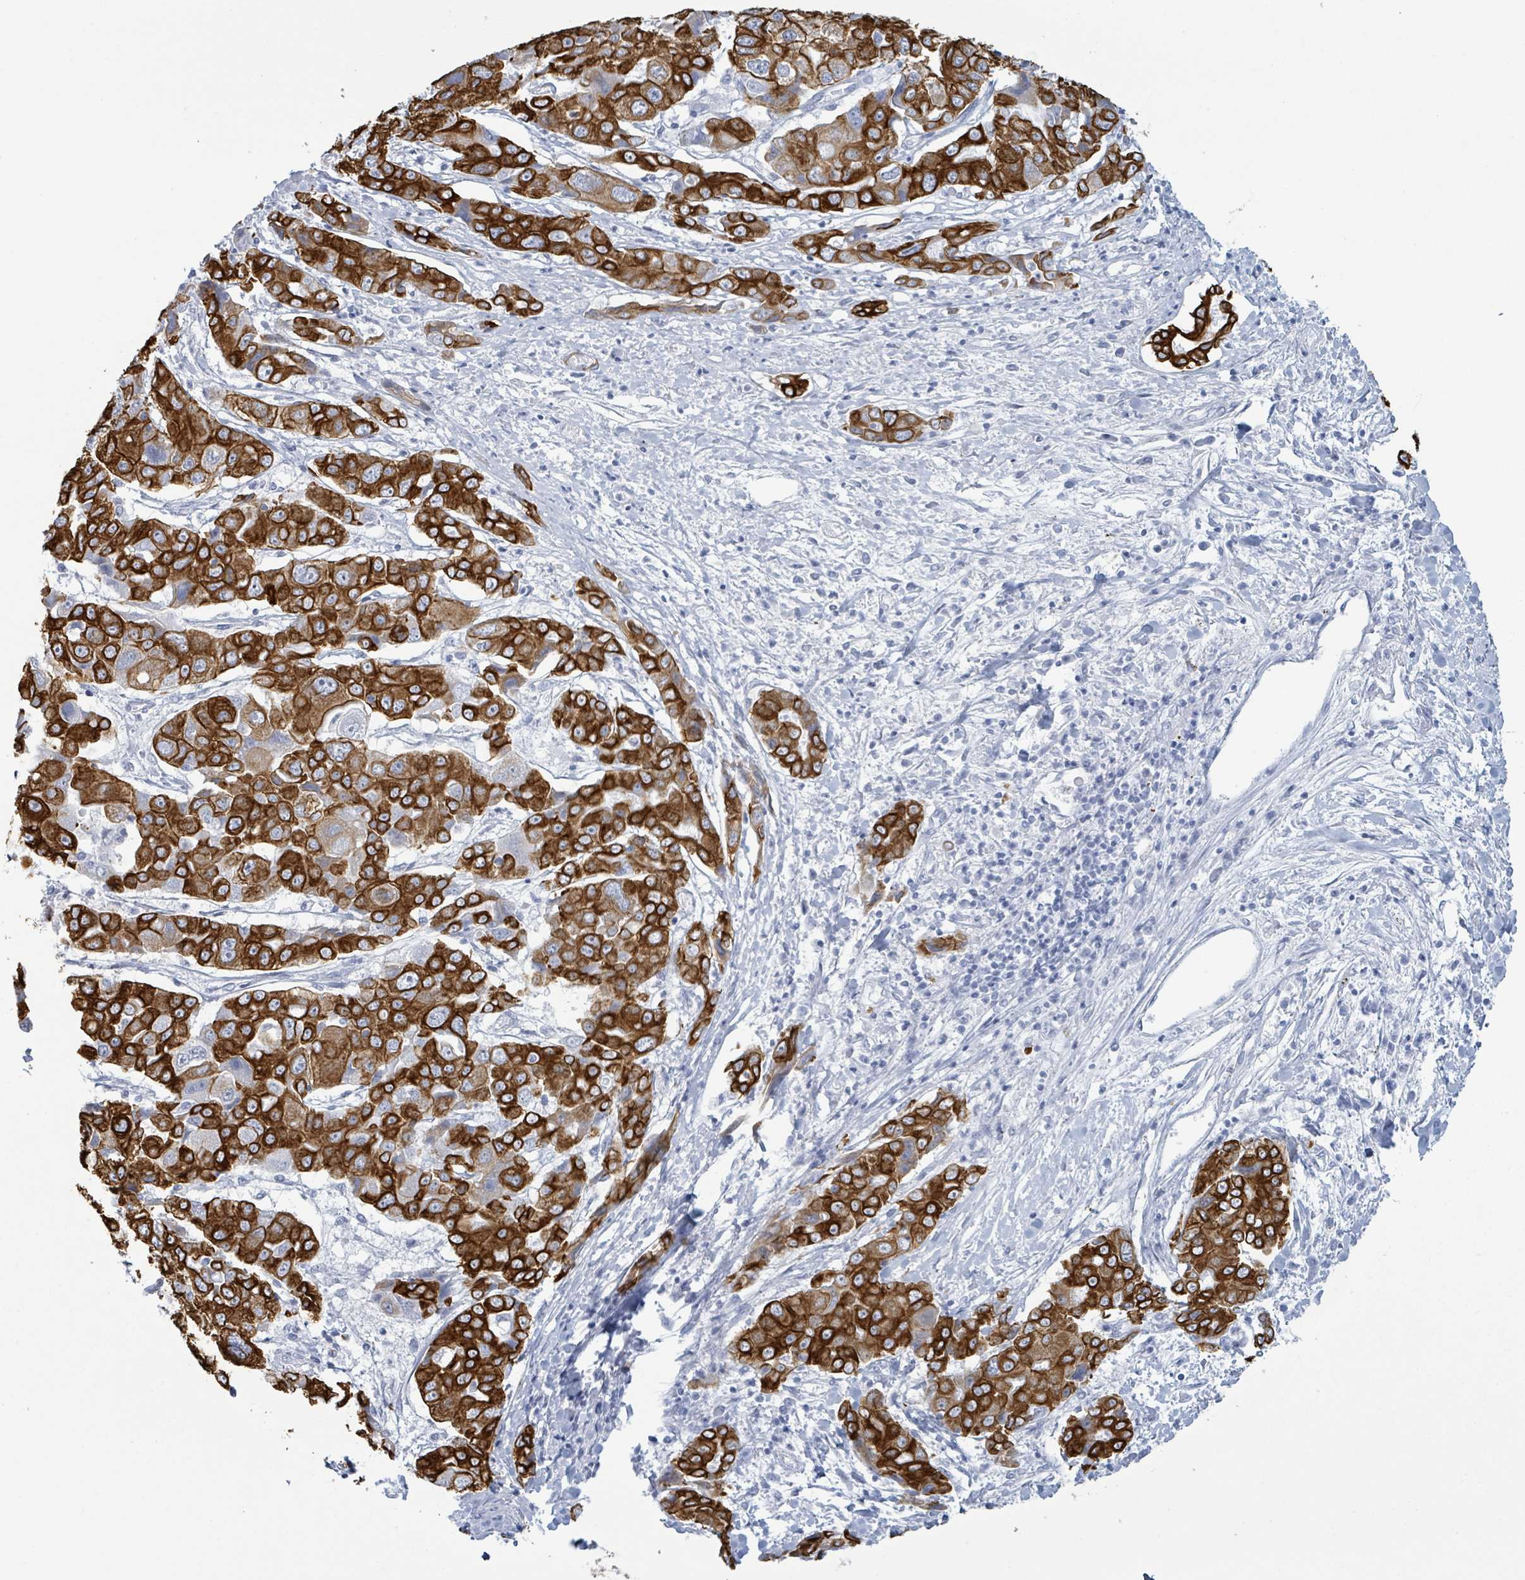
{"staining": {"intensity": "strong", "quantity": ">75%", "location": "cytoplasmic/membranous"}, "tissue": "liver cancer", "cell_type": "Tumor cells", "image_type": "cancer", "snomed": [{"axis": "morphology", "description": "Cholangiocarcinoma"}, {"axis": "topography", "description": "Liver"}], "caption": "An immunohistochemistry photomicrograph of tumor tissue is shown. Protein staining in brown labels strong cytoplasmic/membranous positivity in cholangiocarcinoma (liver) within tumor cells.", "gene": "KRT8", "patient": {"sex": "male", "age": 67}}